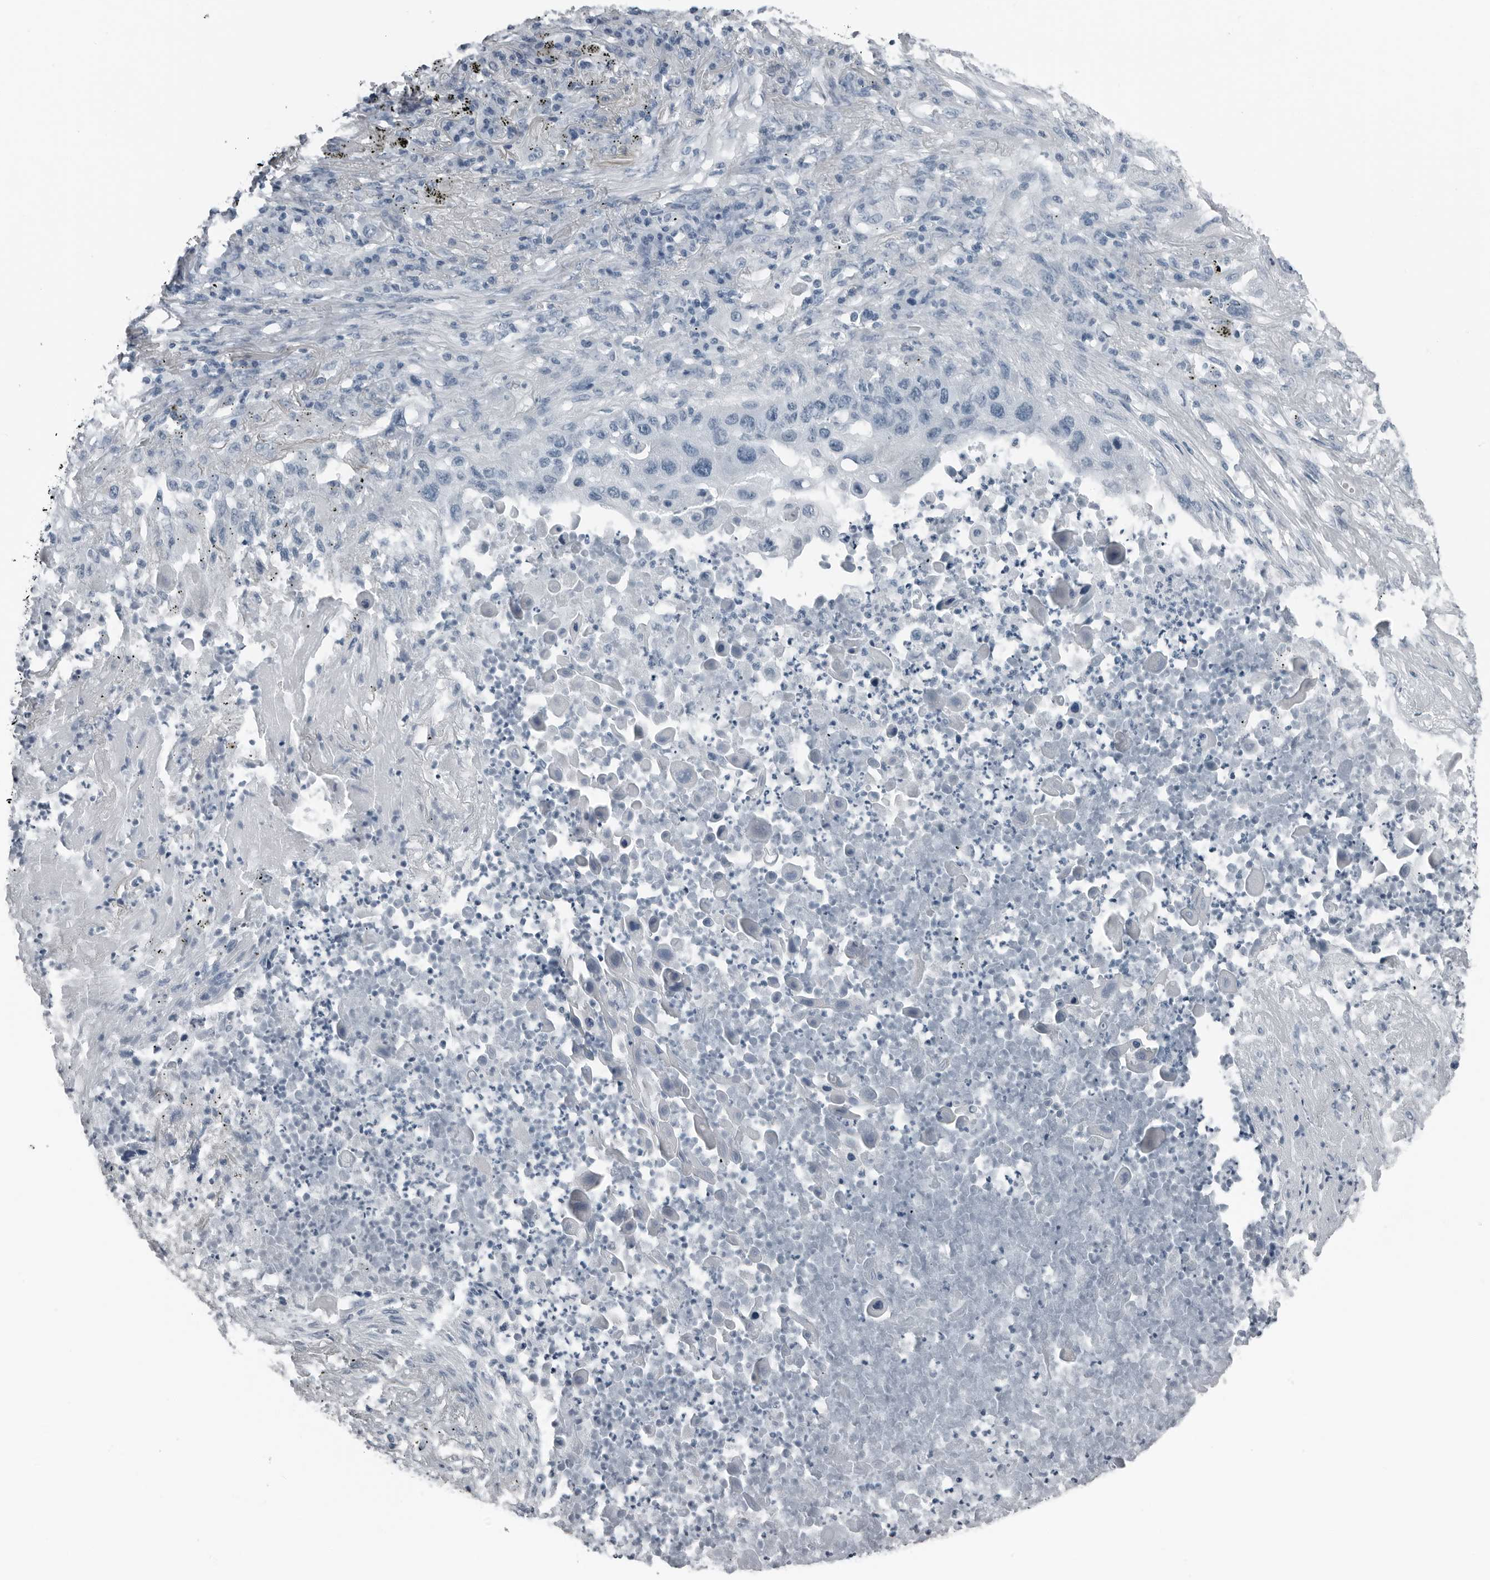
{"staining": {"intensity": "negative", "quantity": "none", "location": "none"}, "tissue": "lung cancer", "cell_type": "Tumor cells", "image_type": "cancer", "snomed": [{"axis": "morphology", "description": "Squamous cell carcinoma, NOS"}, {"axis": "topography", "description": "Lung"}], "caption": "Protein analysis of lung cancer shows no significant expression in tumor cells.", "gene": "PRSS1", "patient": {"sex": "female", "age": 63}}